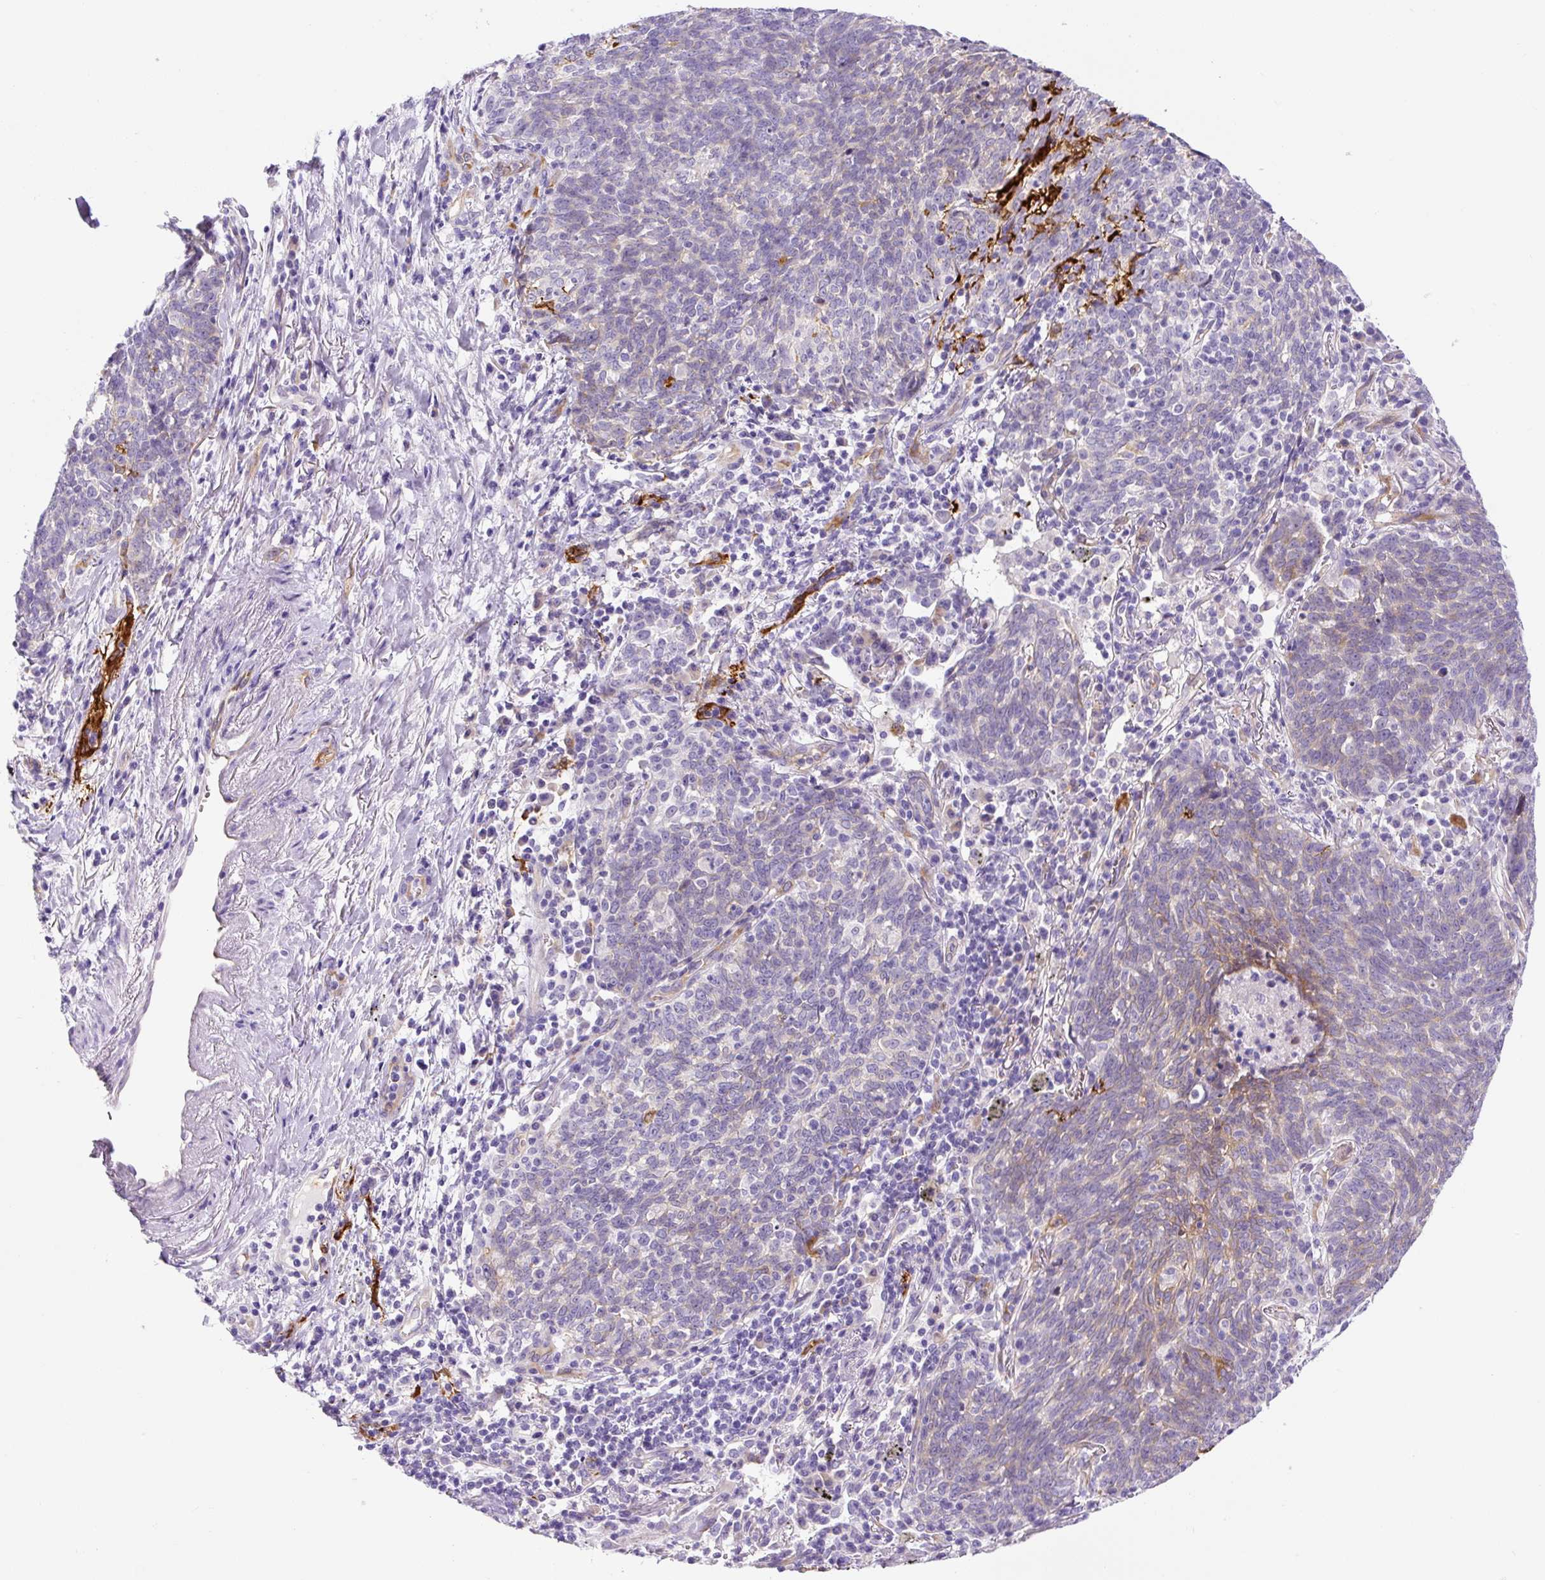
{"staining": {"intensity": "weak", "quantity": "25%-75%", "location": "cytoplasmic/membranous"}, "tissue": "lung cancer", "cell_type": "Tumor cells", "image_type": "cancer", "snomed": [{"axis": "morphology", "description": "Squamous cell carcinoma, NOS"}, {"axis": "topography", "description": "Lung"}], "caption": "Immunohistochemistry (IHC) micrograph of neoplastic tissue: lung squamous cell carcinoma stained using immunohistochemistry demonstrates low levels of weak protein expression localized specifically in the cytoplasmic/membranous of tumor cells, appearing as a cytoplasmic/membranous brown color.", "gene": "ASB4", "patient": {"sex": "female", "age": 72}}